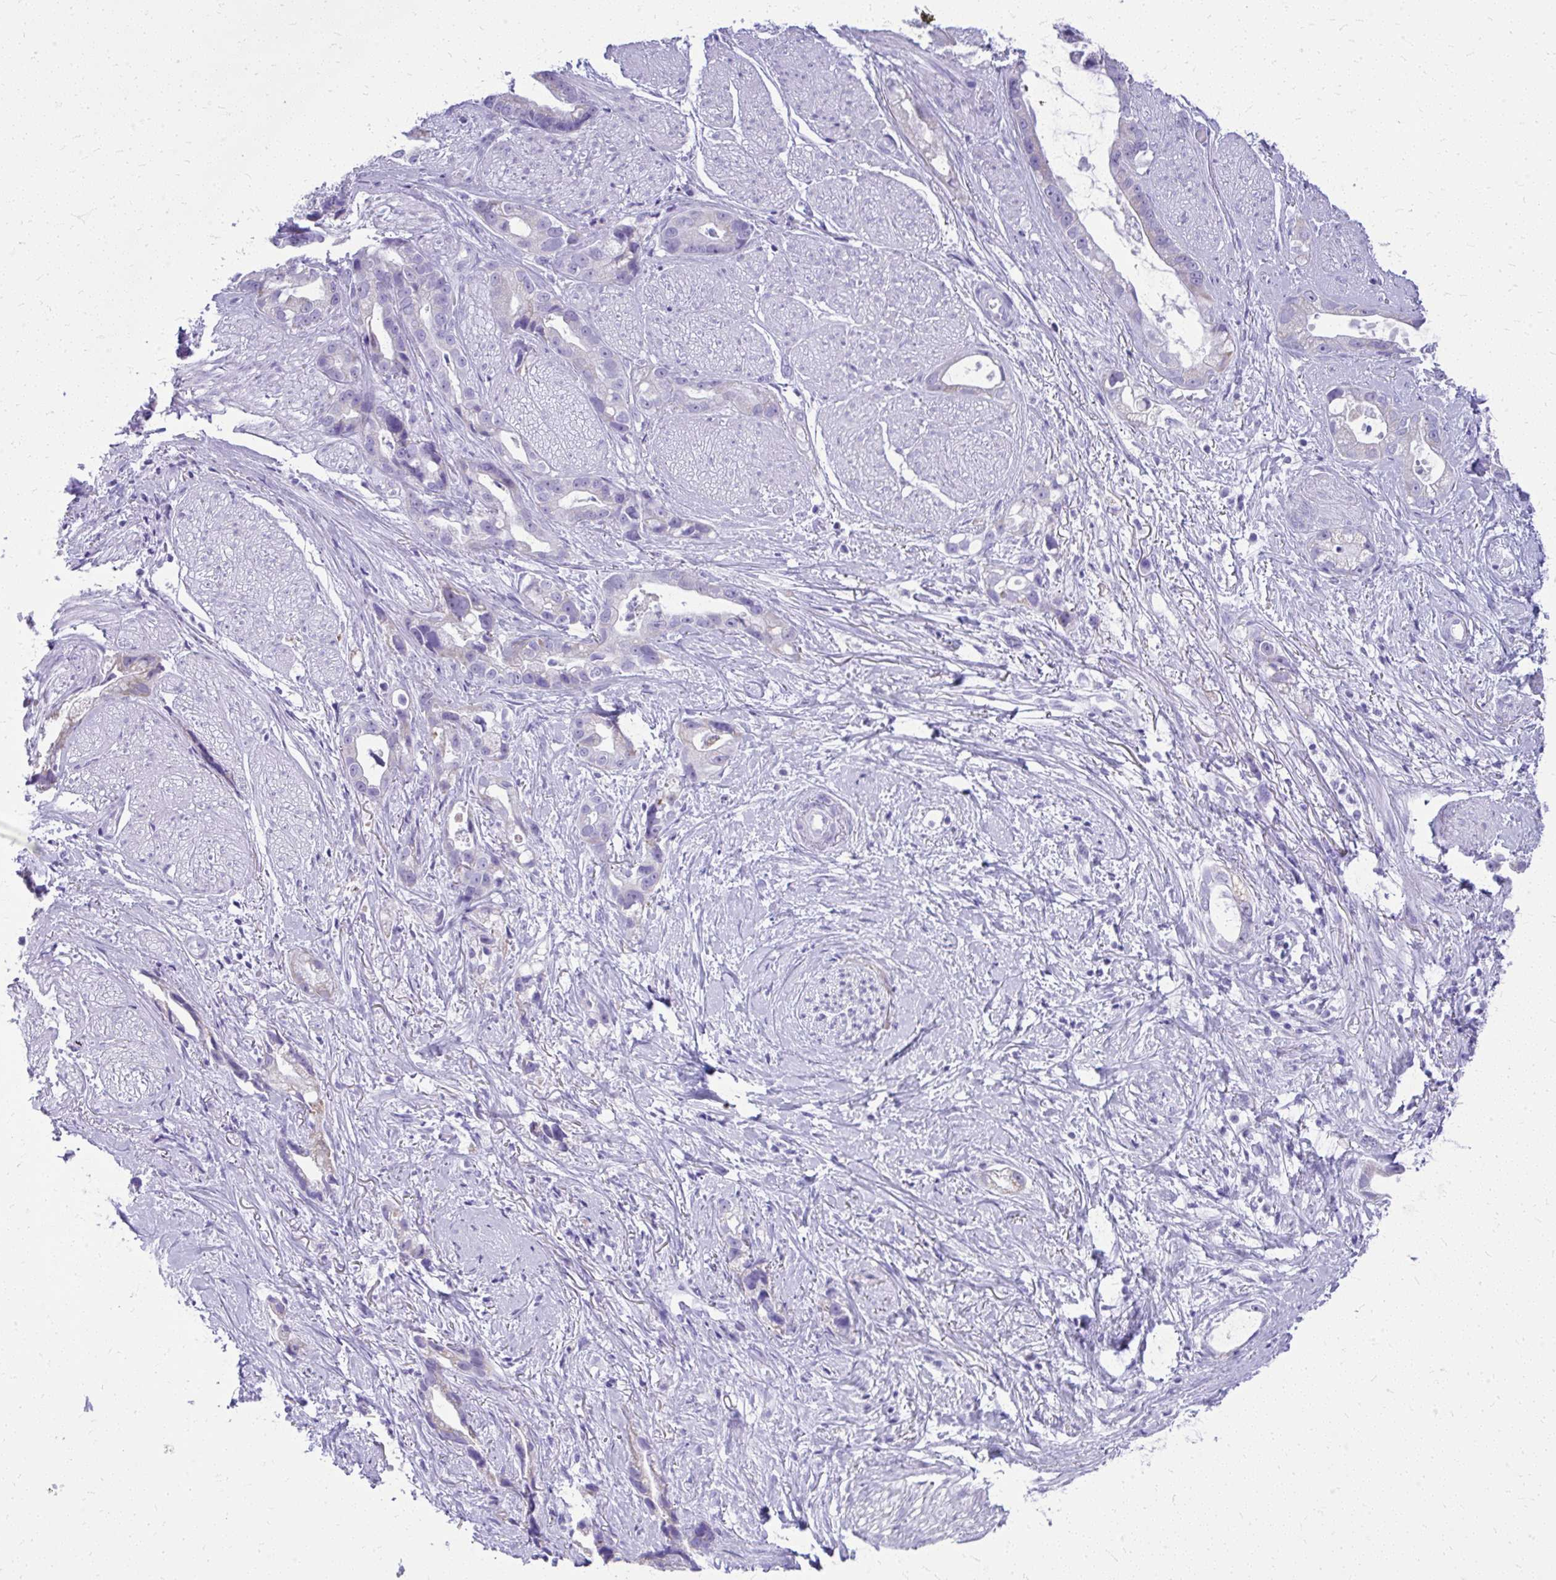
{"staining": {"intensity": "negative", "quantity": "none", "location": "none"}, "tissue": "stomach cancer", "cell_type": "Tumor cells", "image_type": "cancer", "snomed": [{"axis": "morphology", "description": "Adenocarcinoma, NOS"}, {"axis": "topography", "description": "Stomach"}], "caption": "High magnification brightfield microscopy of stomach adenocarcinoma stained with DAB (brown) and counterstained with hematoxylin (blue): tumor cells show no significant expression.", "gene": "RALYL", "patient": {"sex": "male", "age": 55}}